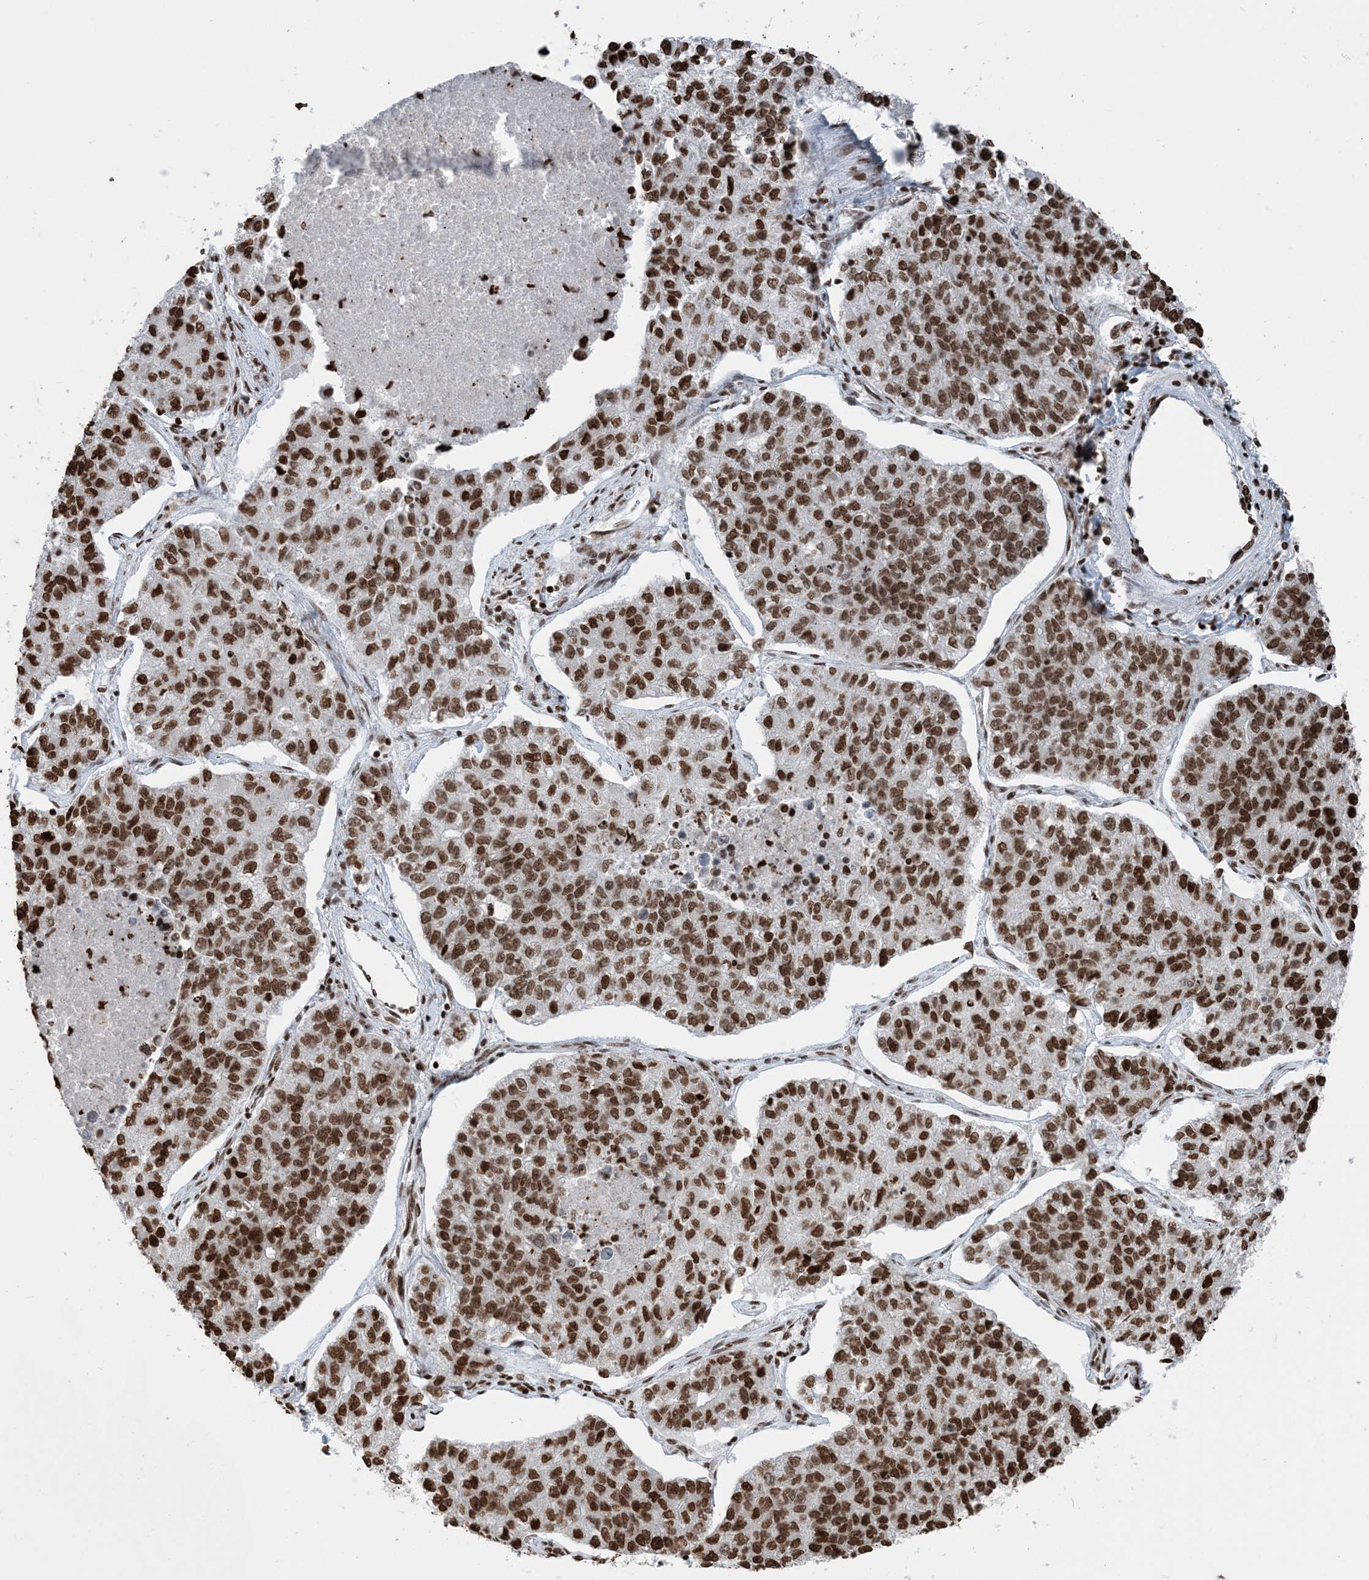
{"staining": {"intensity": "strong", "quantity": ">75%", "location": "nuclear"}, "tissue": "lung cancer", "cell_type": "Tumor cells", "image_type": "cancer", "snomed": [{"axis": "morphology", "description": "Adenocarcinoma, NOS"}, {"axis": "topography", "description": "Lung"}], "caption": "Lung adenocarcinoma was stained to show a protein in brown. There is high levels of strong nuclear staining in about >75% of tumor cells.", "gene": "H3-3B", "patient": {"sex": "male", "age": 49}}